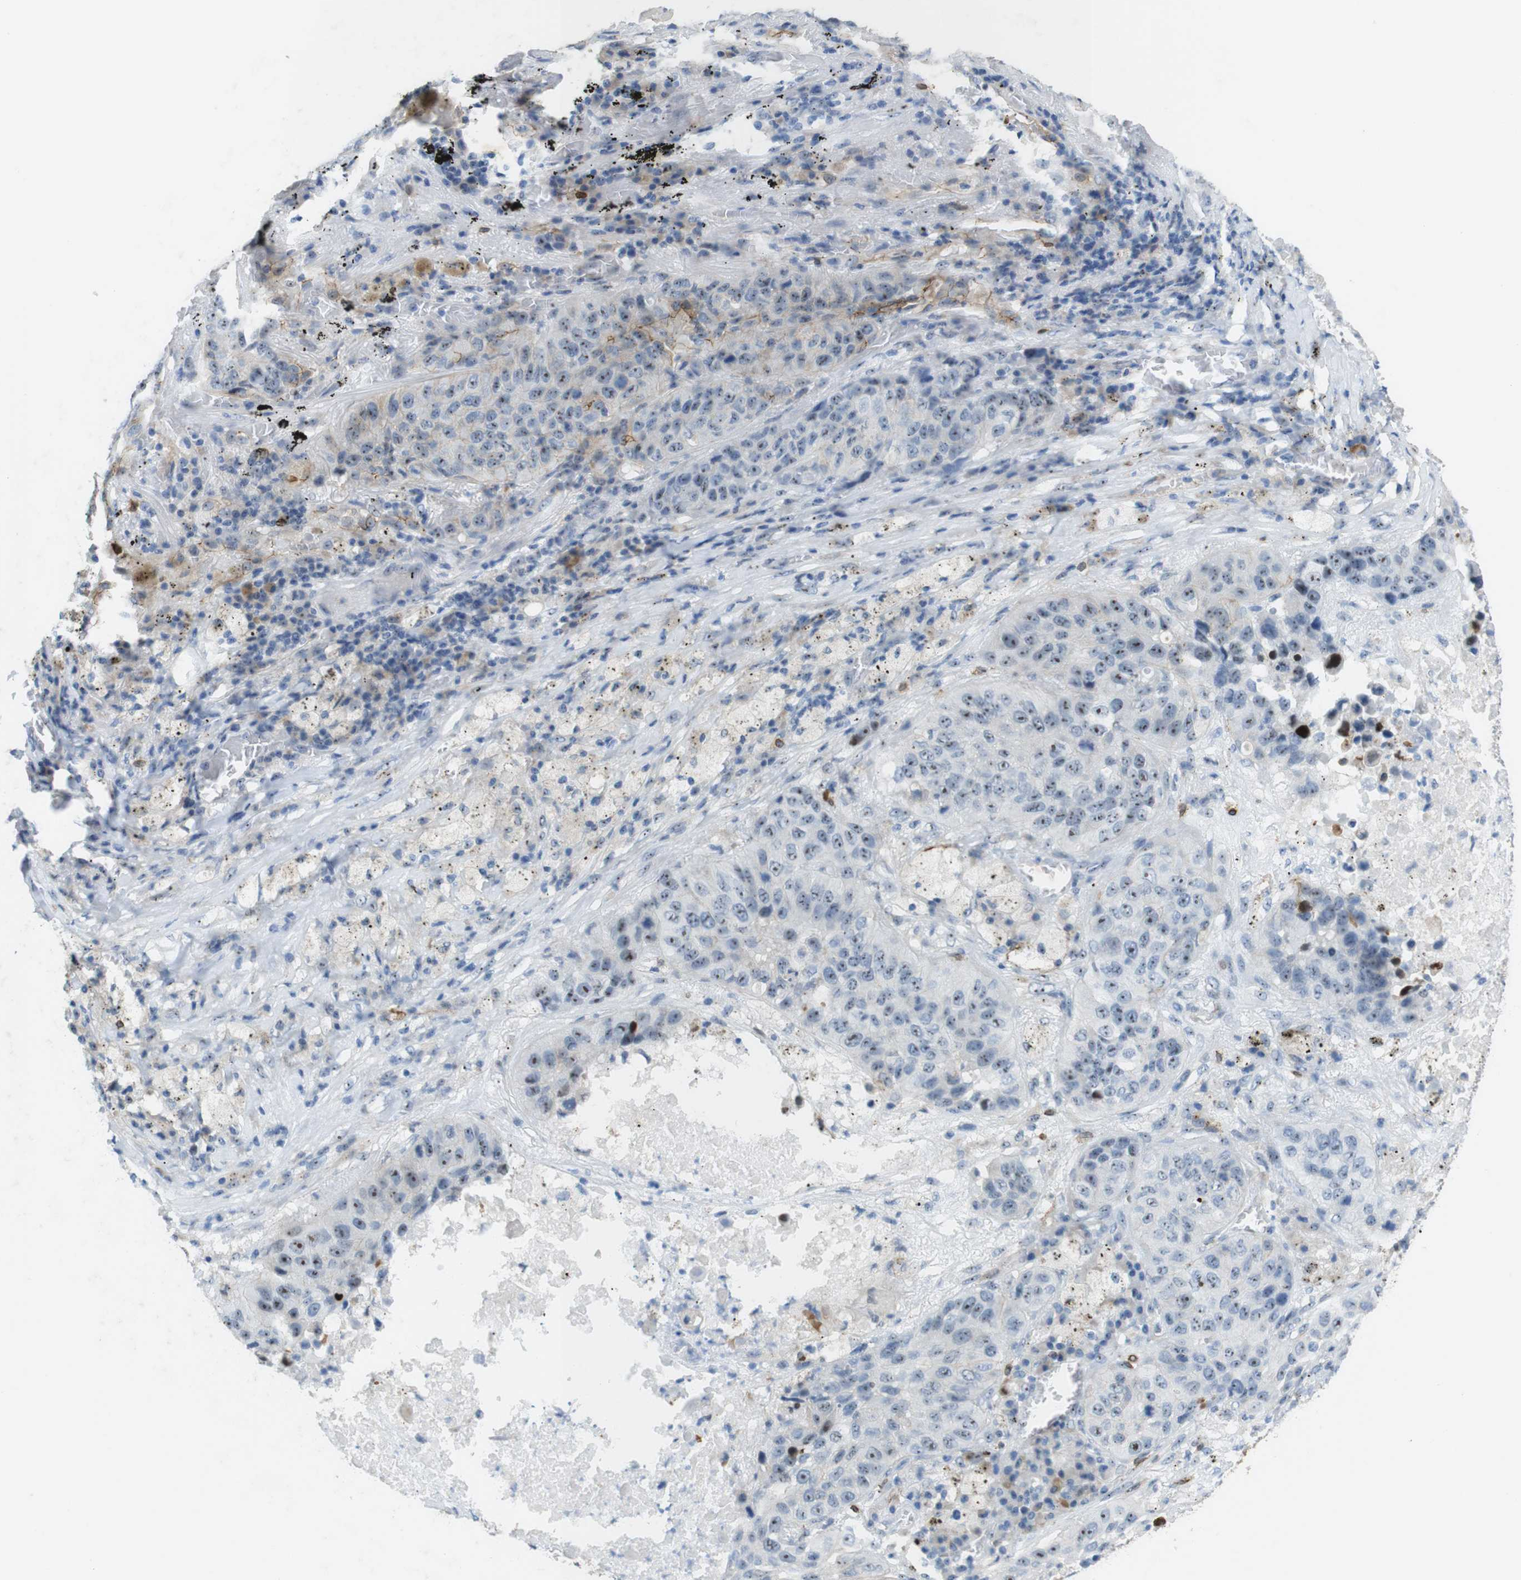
{"staining": {"intensity": "weak", "quantity": "<25%", "location": "cytoplasmic/membranous"}, "tissue": "lung cancer", "cell_type": "Tumor cells", "image_type": "cancer", "snomed": [{"axis": "morphology", "description": "Squamous cell carcinoma, NOS"}, {"axis": "topography", "description": "Lung"}], "caption": "DAB immunohistochemical staining of human lung cancer (squamous cell carcinoma) exhibits no significant positivity in tumor cells.", "gene": "TJP3", "patient": {"sex": "male", "age": 57}}